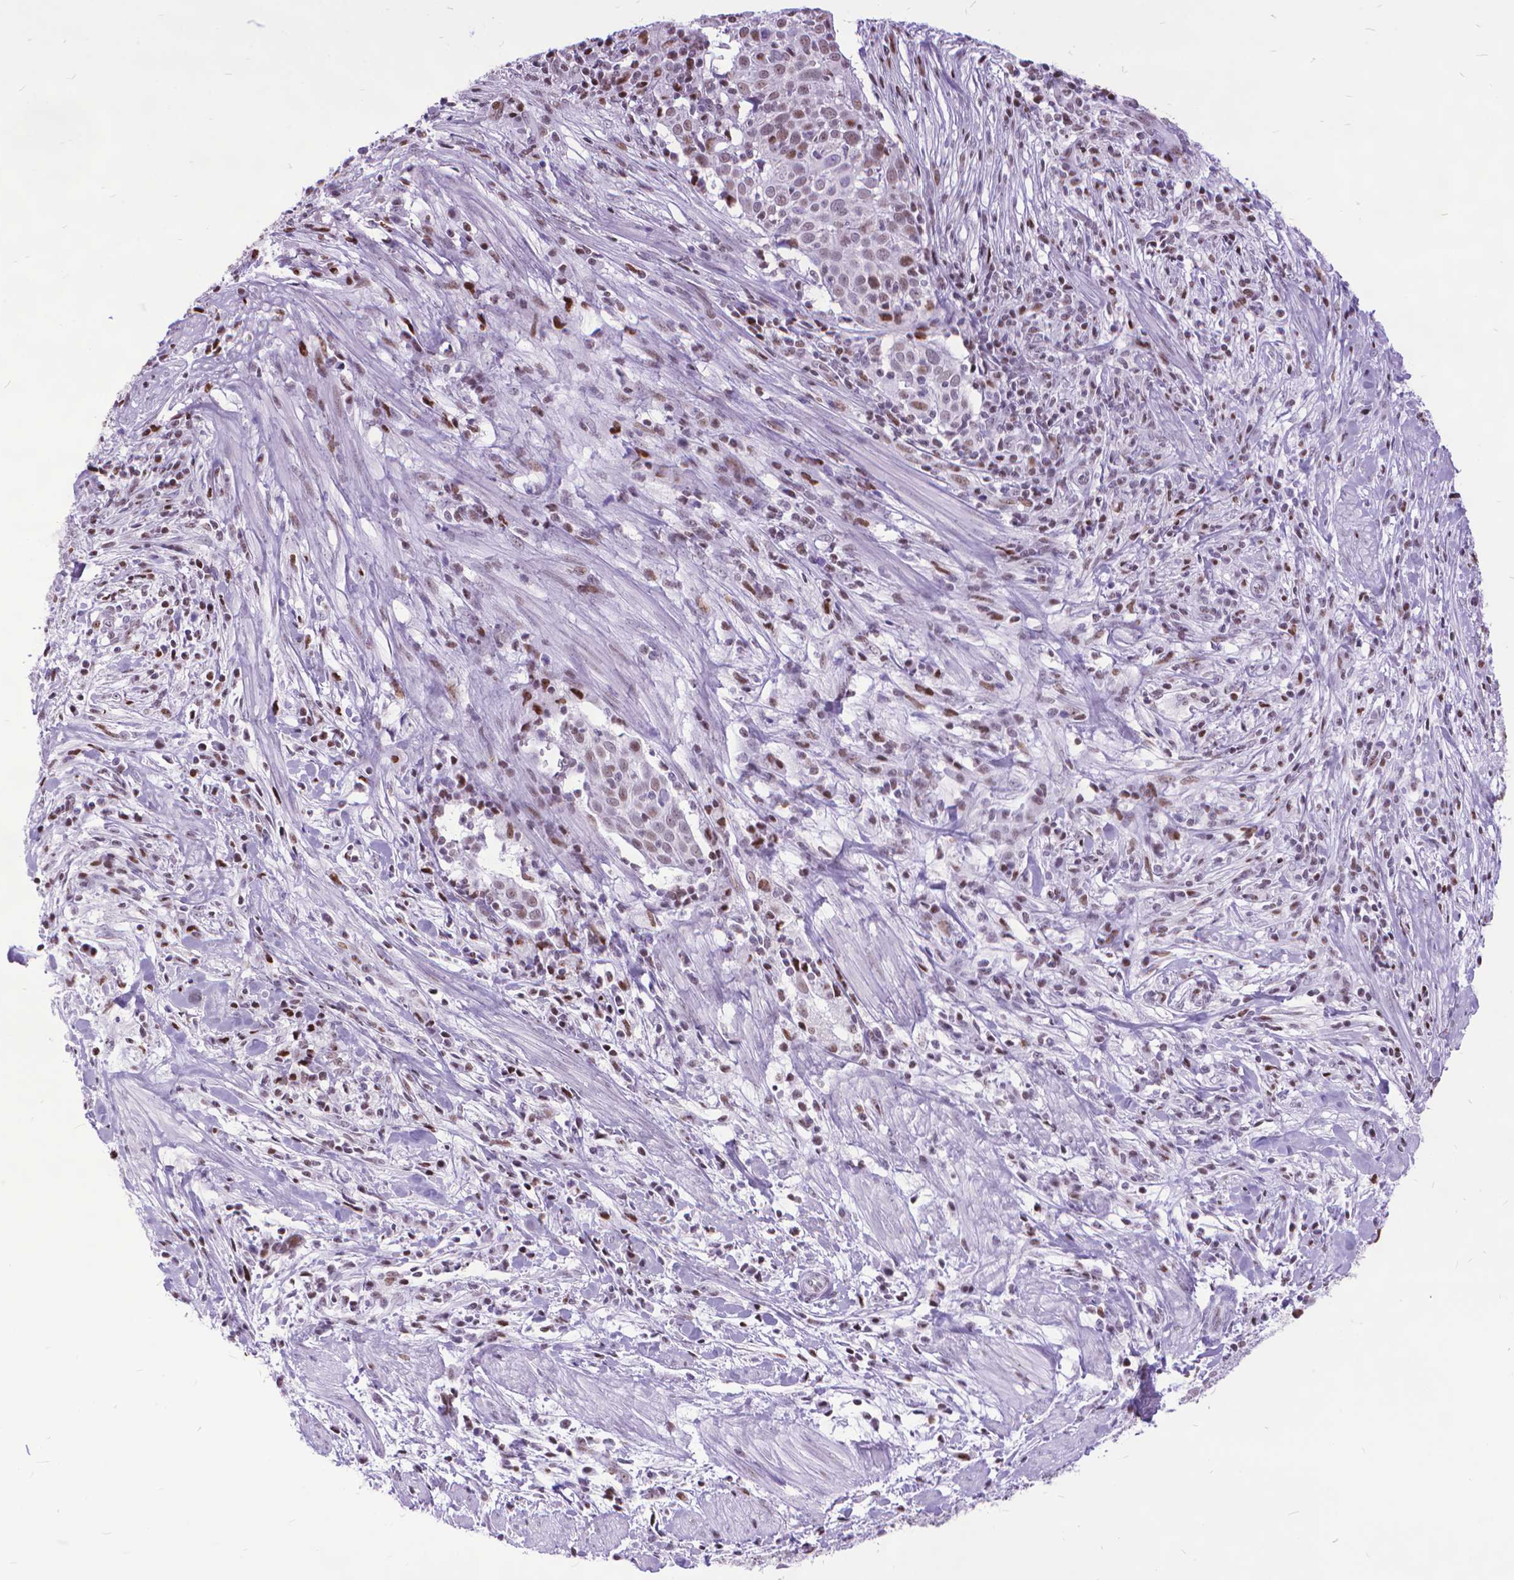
{"staining": {"intensity": "strong", "quantity": "<25%", "location": "nuclear"}, "tissue": "cervical cancer", "cell_type": "Tumor cells", "image_type": "cancer", "snomed": [{"axis": "morphology", "description": "Squamous cell carcinoma, NOS"}, {"axis": "topography", "description": "Cervix"}], "caption": "Protein expression analysis of cervical squamous cell carcinoma shows strong nuclear staining in approximately <25% of tumor cells. Immunohistochemistry stains the protein of interest in brown and the nuclei are stained blue.", "gene": "POLE4", "patient": {"sex": "female", "age": 39}}